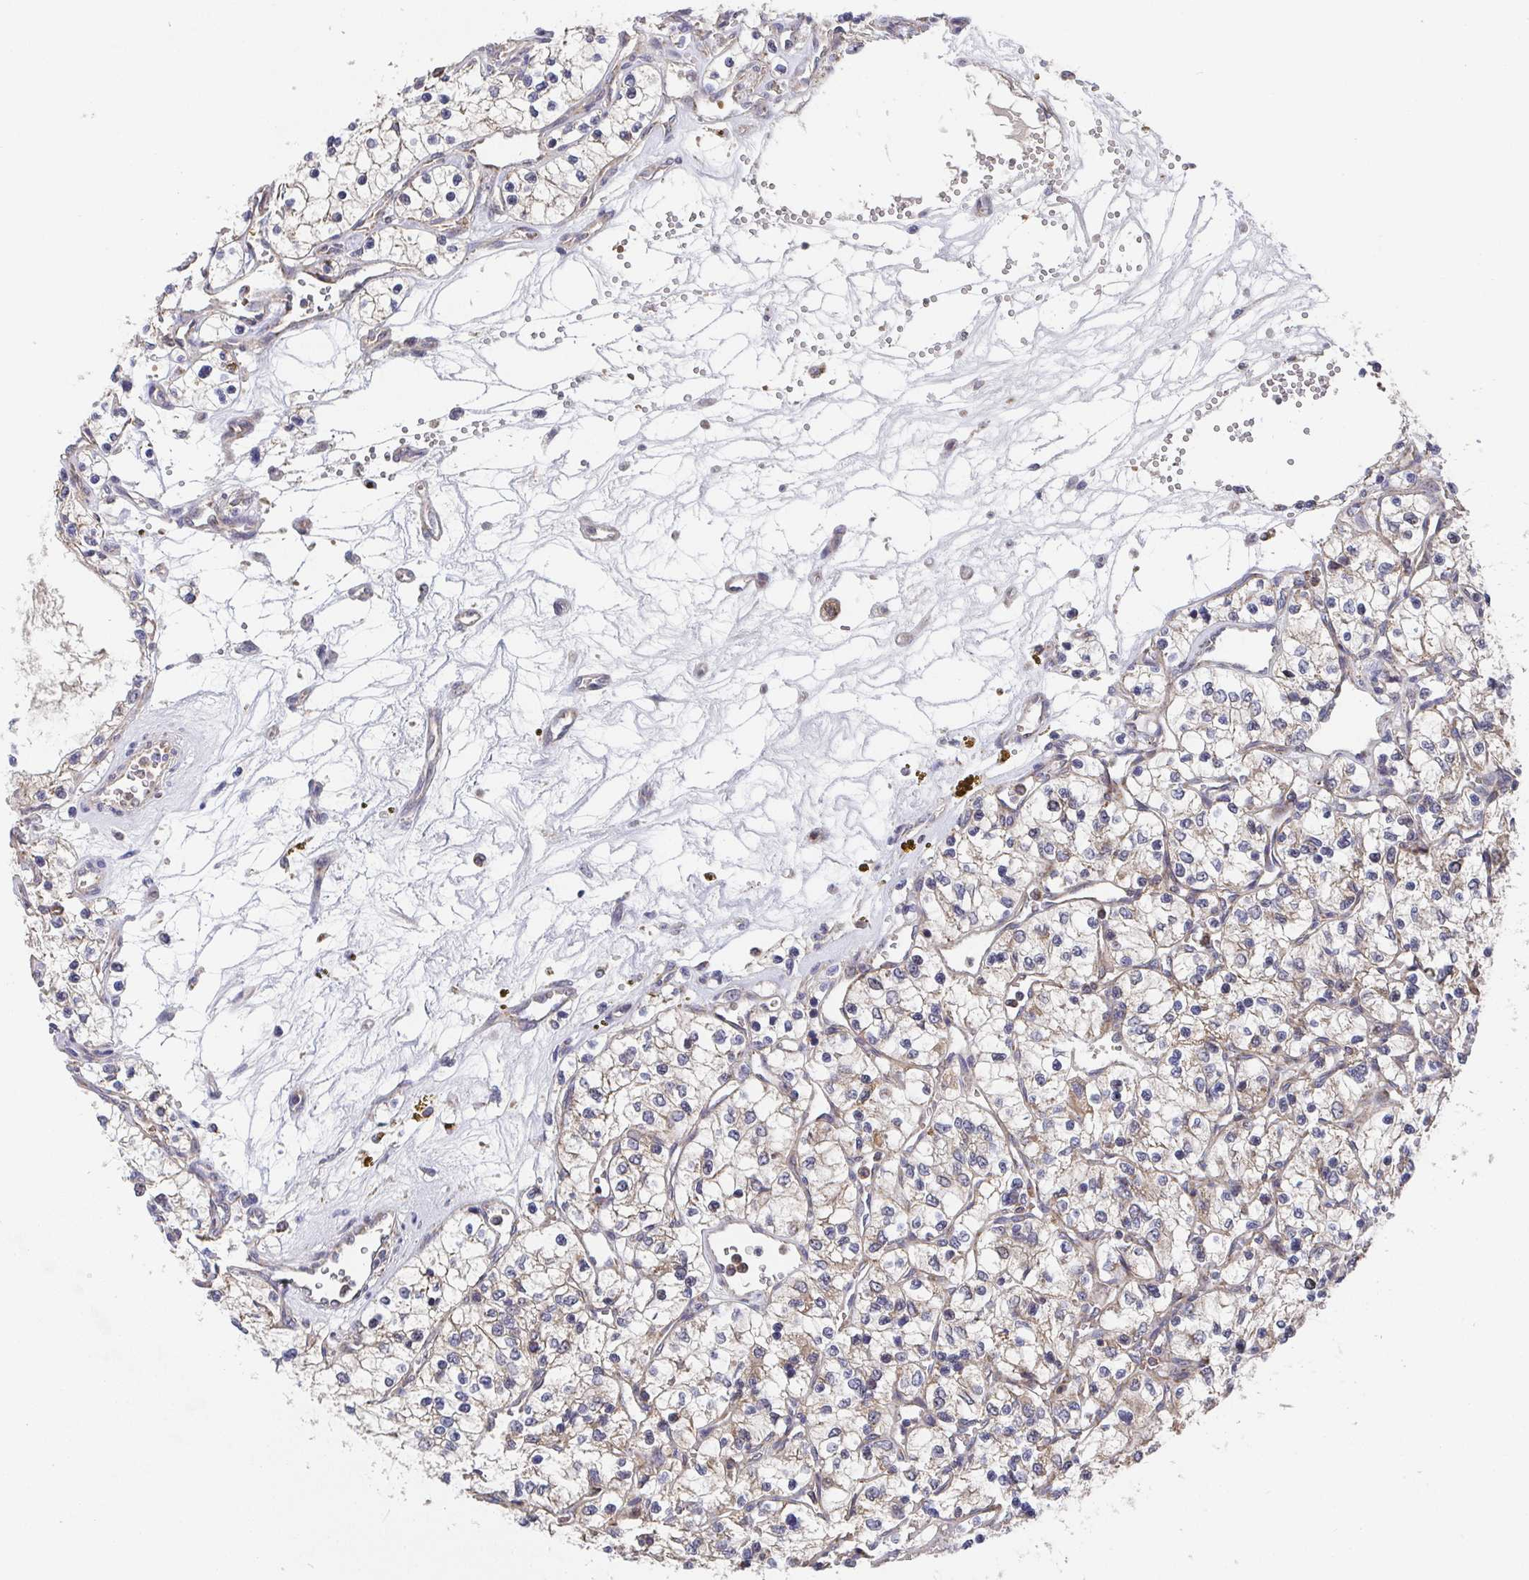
{"staining": {"intensity": "weak", "quantity": "25%-75%", "location": "cytoplasmic/membranous"}, "tissue": "renal cancer", "cell_type": "Tumor cells", "image_type": "cancer", "snomed": [{"axis": "morphology", "description": "Adenocarcinoma, NOS"}, {"axis": "topography", "description": "Kidney"}], "caption": "Immunohistochemistry (IHC) (DAB (3,3'-diaminobenzidine)) staining of renal adenocarcinoma demonstrates weak cytoplasmic/membranous protein staining in approximately 25%-75% of tumor cells. The staining was performed using DAB, with brown indicating positive protein expression. Nuclei are stained blue with hematoxylin.", "gene": "PDF", "patient": {"sex": "female", "age": 69}}